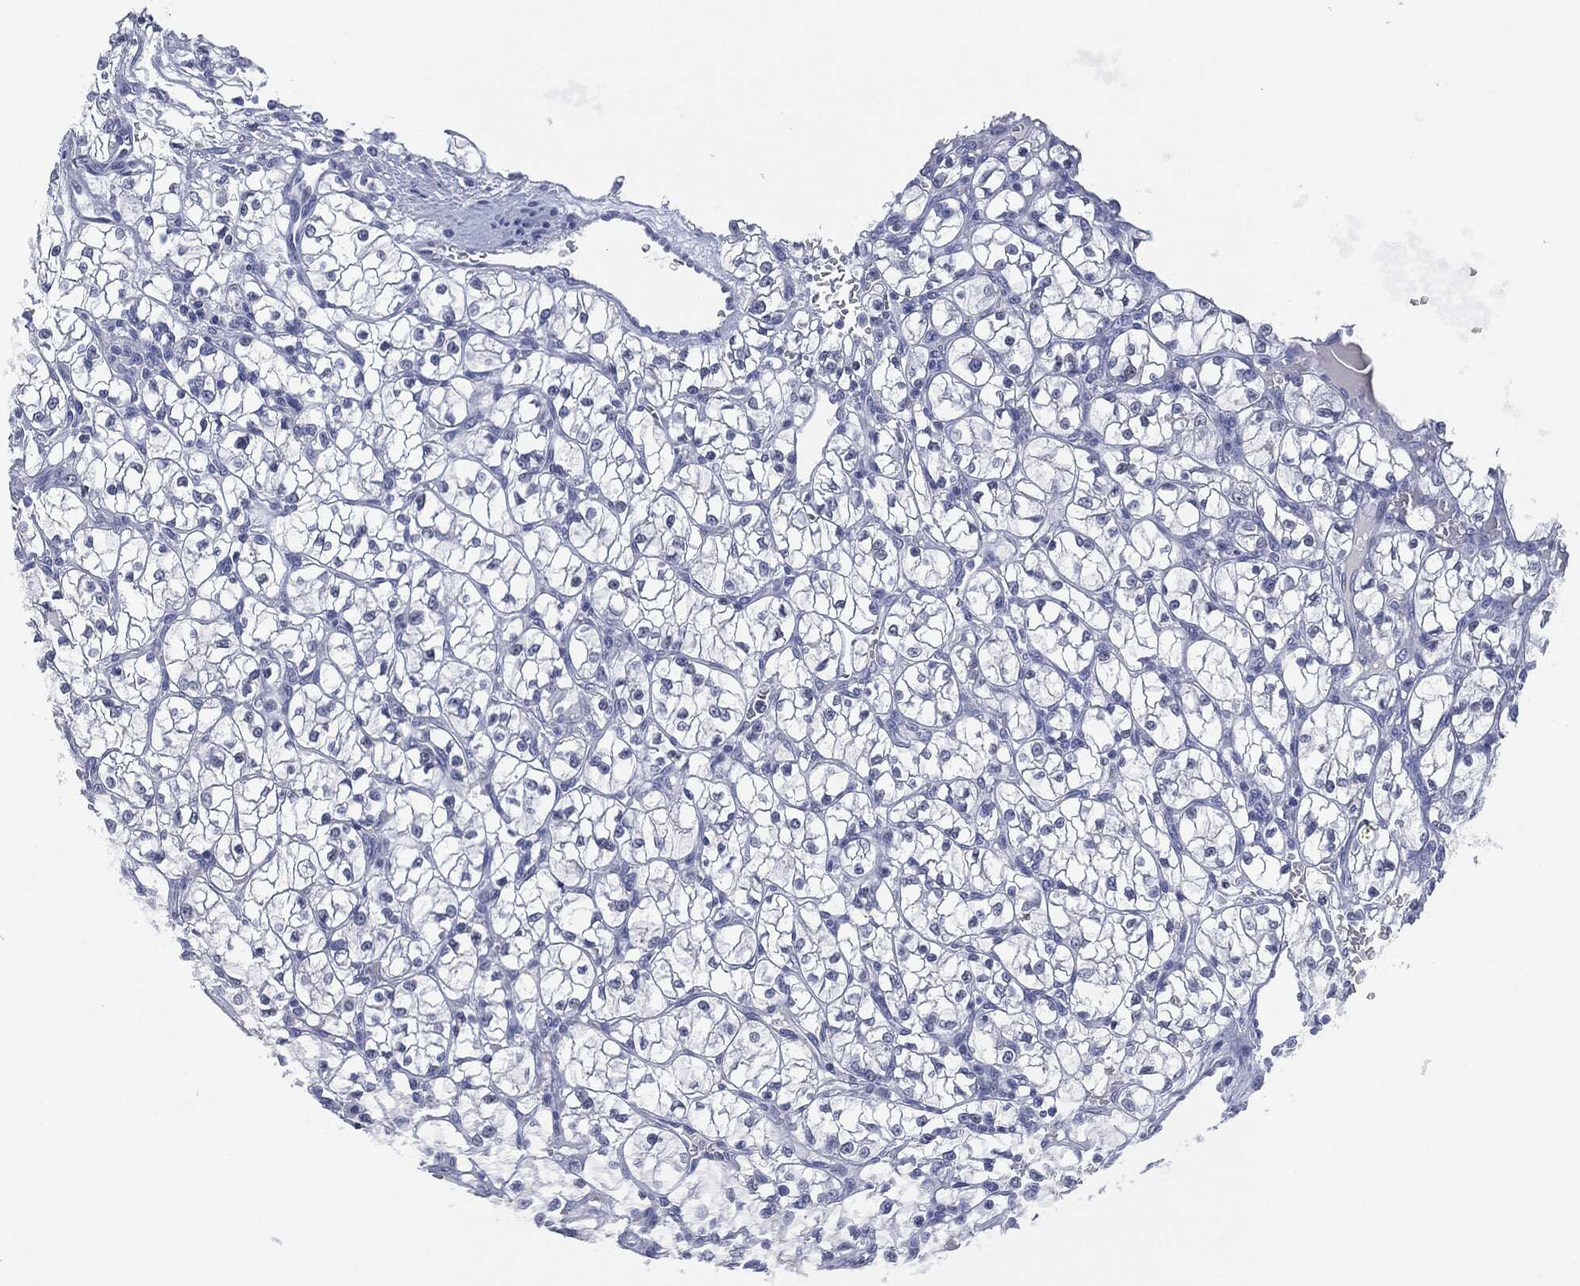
{"staining": {"intensity": "negative", "quantity": "none", "location": "none"}, "tissue": "renal cancer", "cell_type": "Tumor cells", "image_type": "cancer", "snomed": [{"axis": "morphology", "description": "Adenocarcinoma, NOS"}, {"axis": "topography", "description": "Kidney"}], "caption": "Immunohistochemistry (IHC) micrograph of neoplastic tissue: renal adenocarcinoma stained with DAB demonstrates no significant protein expression in tumor cells.", "gene": "MUC16", "patient": {"sex": "female", "age": 64}}